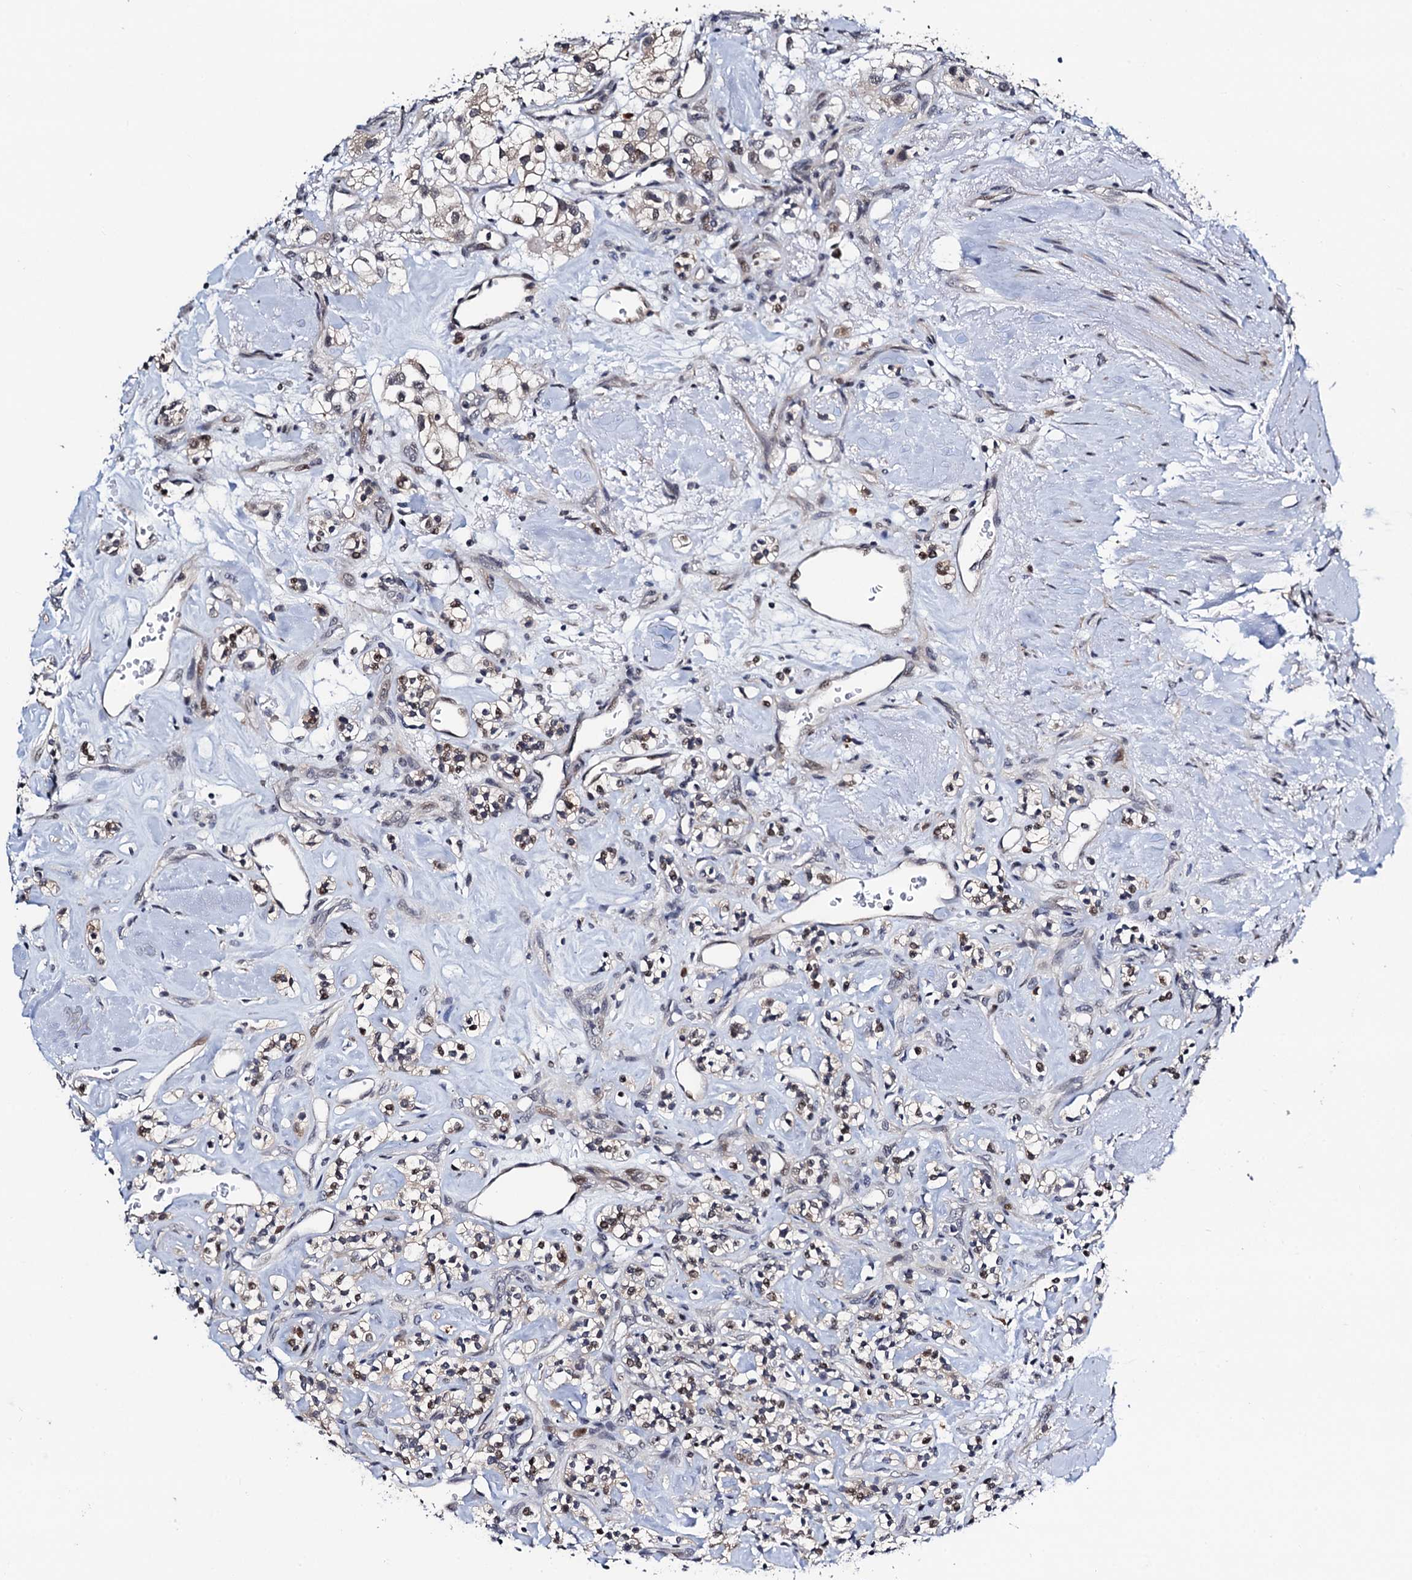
{"staining": {"intensity": "weak", "quantity": "25%-75%", "location": "nuclear"}, "tissue": "renal cancer", "cell_type": "Tumor cells", "image_type": "cancer", "snomed": [{"axis": "morphology", "description": "Adenocarcinoma, NOS"}, {"axis": "topography", "description": "Kidney"}], "caption": "Immunohistochemistry (IHC) image of human renal cancer (adenocarcinoma) stained for a protein (brown), which exhibits low levels of weak nuclear positivity in approximately 25%-75% of tumor cells.", "gene": "FAM222A", "patient": {"sex": "male", "age": 77}}